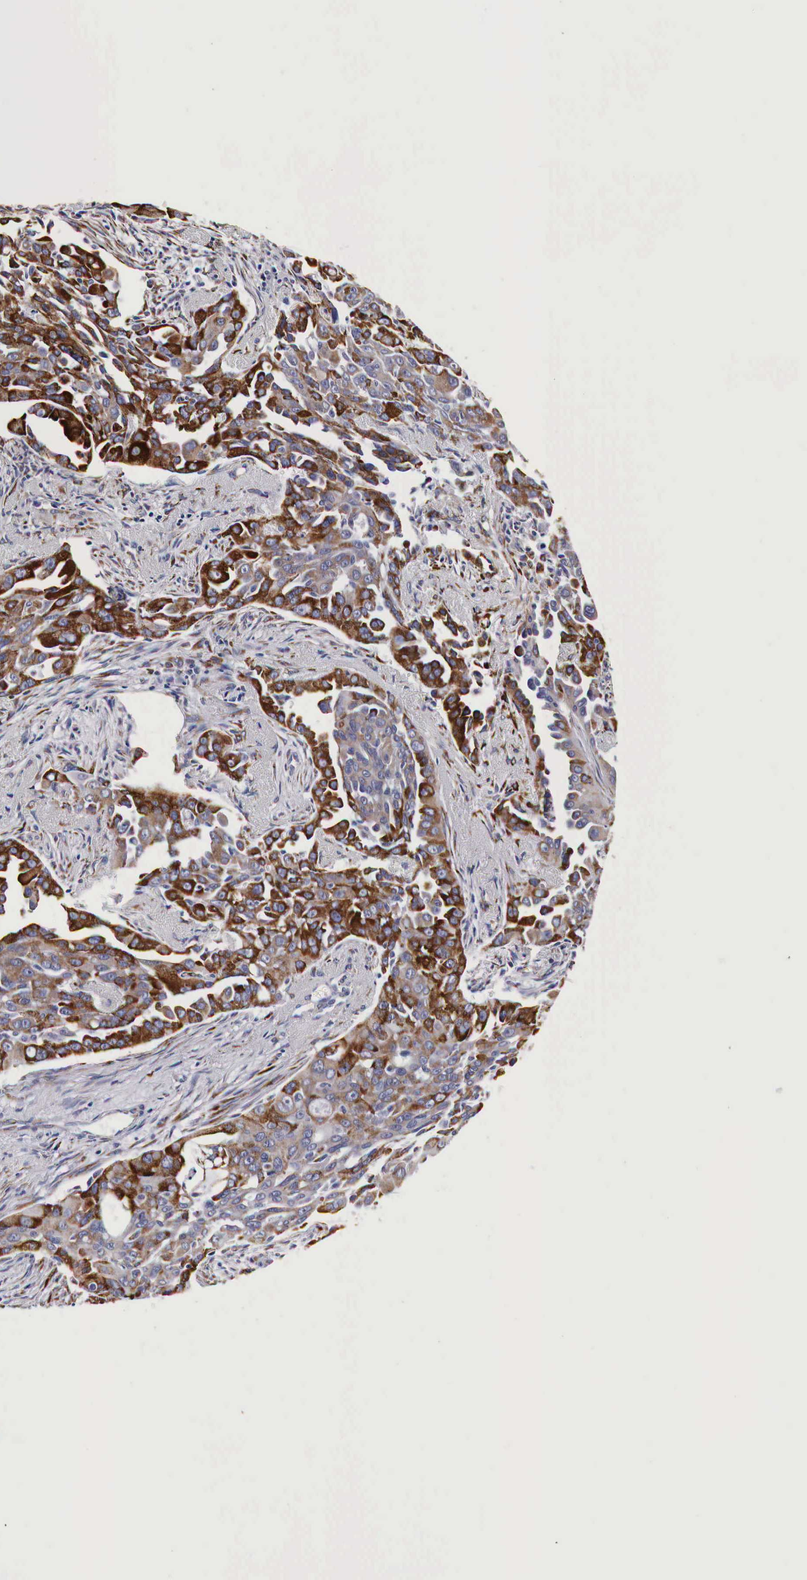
{"staining": {"intensity": "strong", "quantity": ">75%", "location": "cytoplasmic/membranous"}, "tissue": "lung cancer", "cell_type": "Tumor cells", "image_type": "cancer", "snomed": [{"axis": "morphology", "description": "Adenocarcinoma, NOS"}, {"axis": "topography", "description": "Lung"}], "caption": "Immunohistochemistry histopathology image of neoplastic tissue: human lung adenocarcinoma stained using immunohistochemistry (IHC) reveals high levels of strong protein expression localized specifically in the cytoplasmic/membranous of tumor cells, appearing as a cytoplasmic/membranous brown color.", "gene": "CKAP4", "patient": {"sex": "male", "age": 68}}